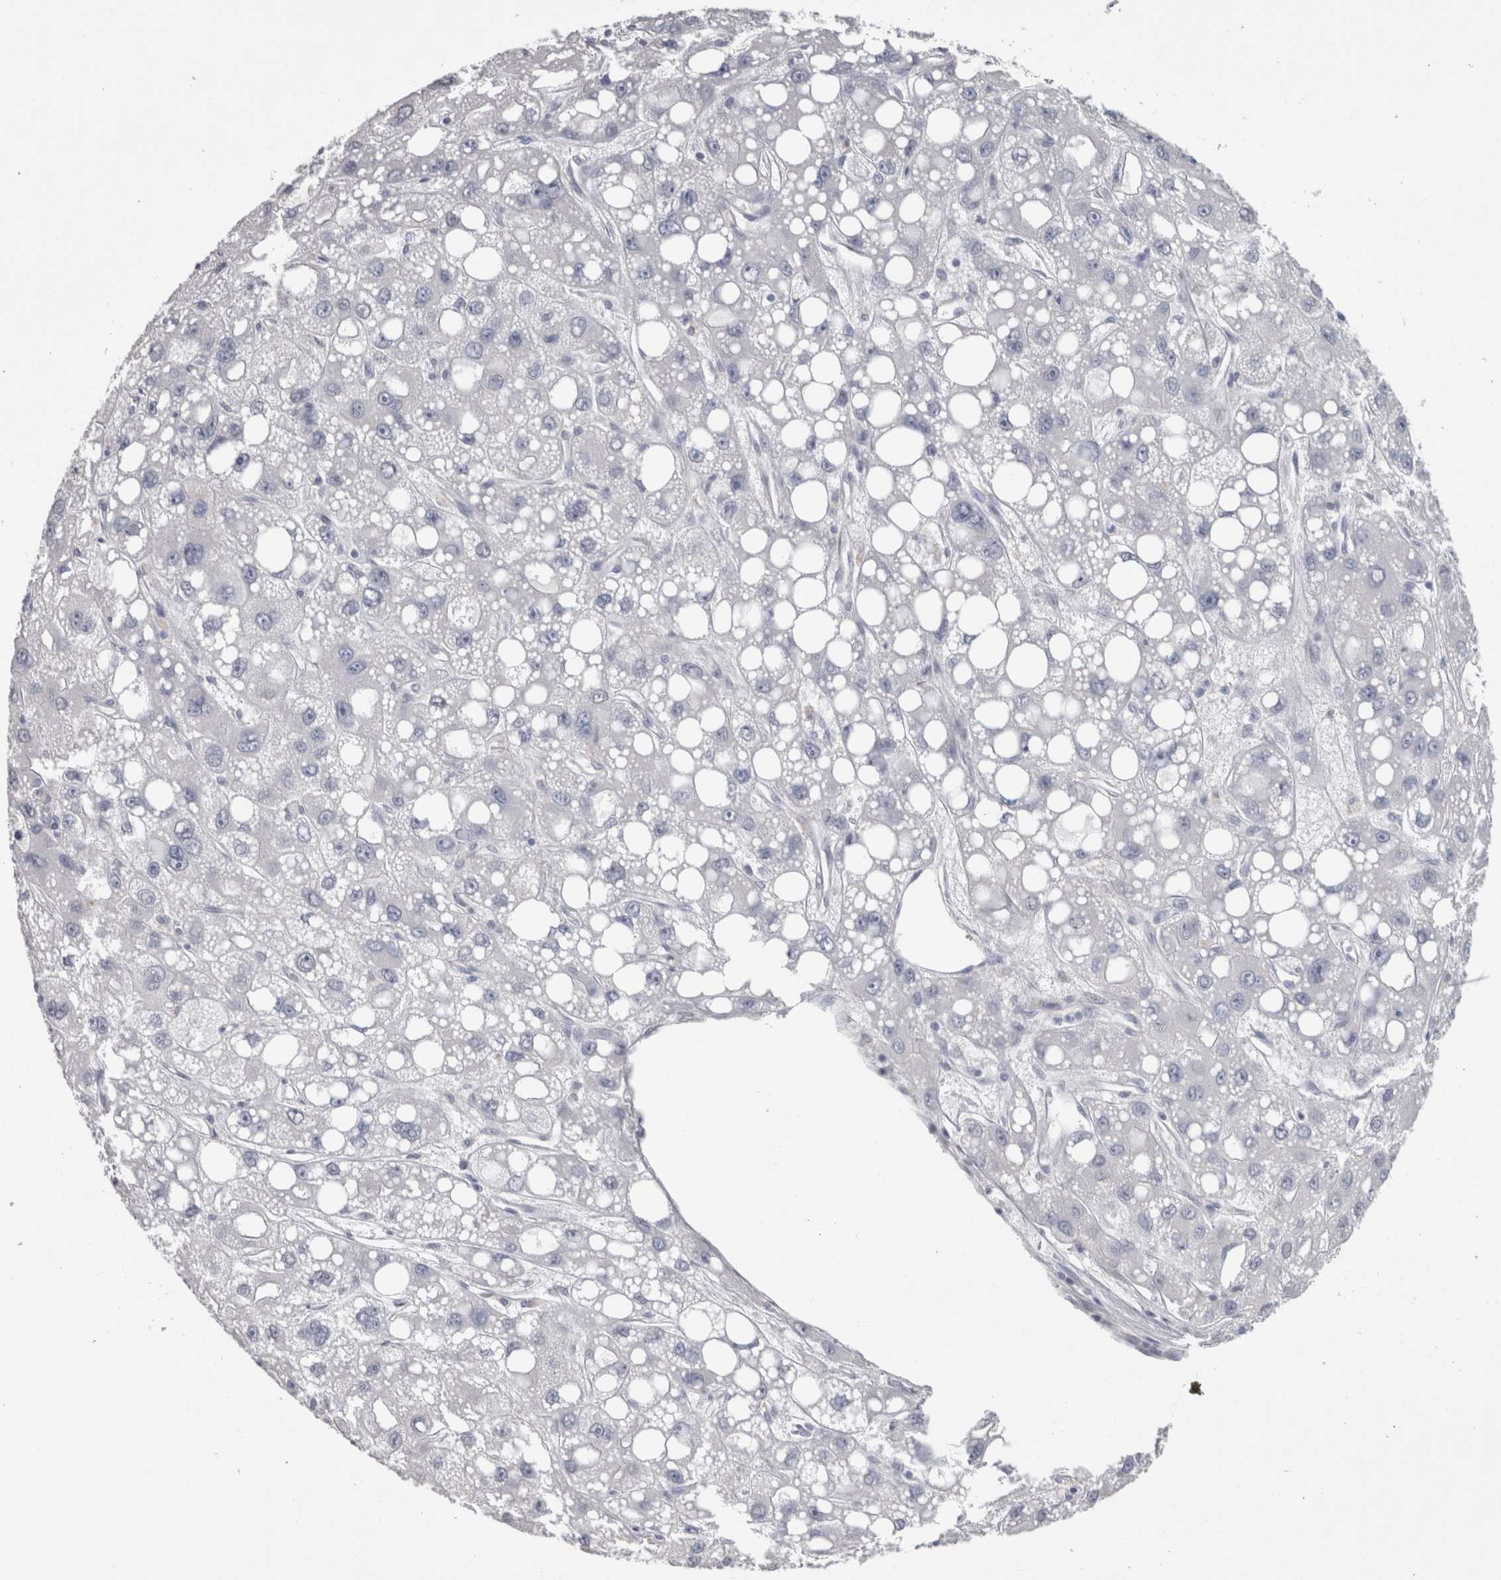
{"staining": {"intensity": "negative", "quantity": "none", "location": "none"}, "tissue": "liver cancer", "cell_type": "Tumor cells", "image_type": "cancer", "snomed": [{"axis": "morphology", "description": "Carcinoma, Hepatocellular, NOS"}, {"axis": "topography", "description": "Liver"}], "caption": "Micrograph shows no protein positivity in tumor cells of liver cancer (hepatocellular carcinoma) tissue.", "gene": "CA8", "patient": {"sex": "male", "age": 55}}